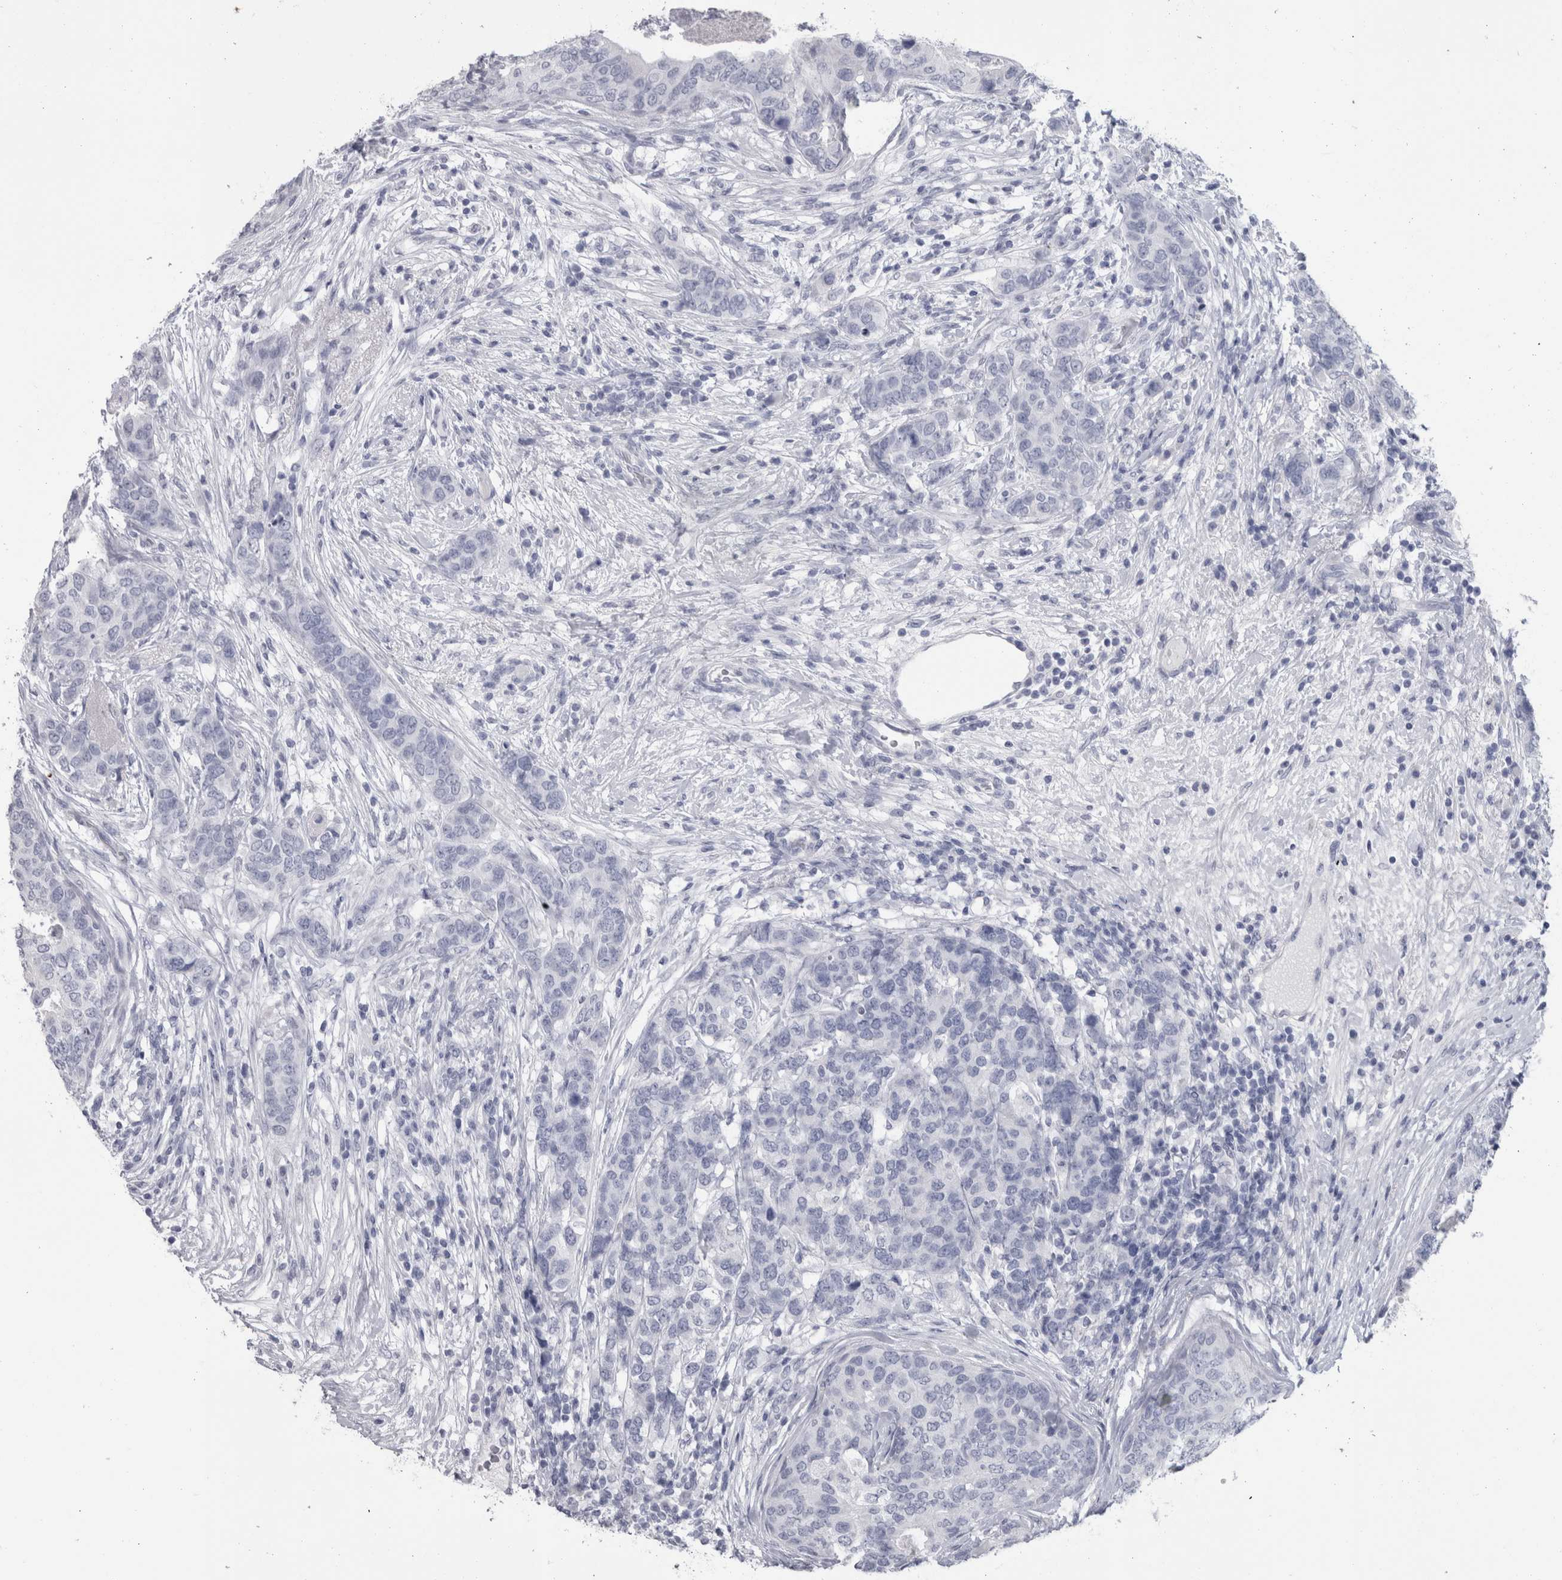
{"staining": {"intensity": "negative", "quantity": "none", "location": "none"}, "tissue": "breast cancer", "cell_type": "Tumor cells", "image_type": "cancer", "snomed": [{"axis": "morphology", "description": "Lobular carcinoma"}, {"axis": "topography", "description": "Breast"}], "caption": "This is an immunohistochemistry (IHC) photomicrograph of breast cancer (lobular carcinoma). There is no positivity in tumor cells.", "gene": "PTH", "patient": {"sex": "female", "age": 59}}